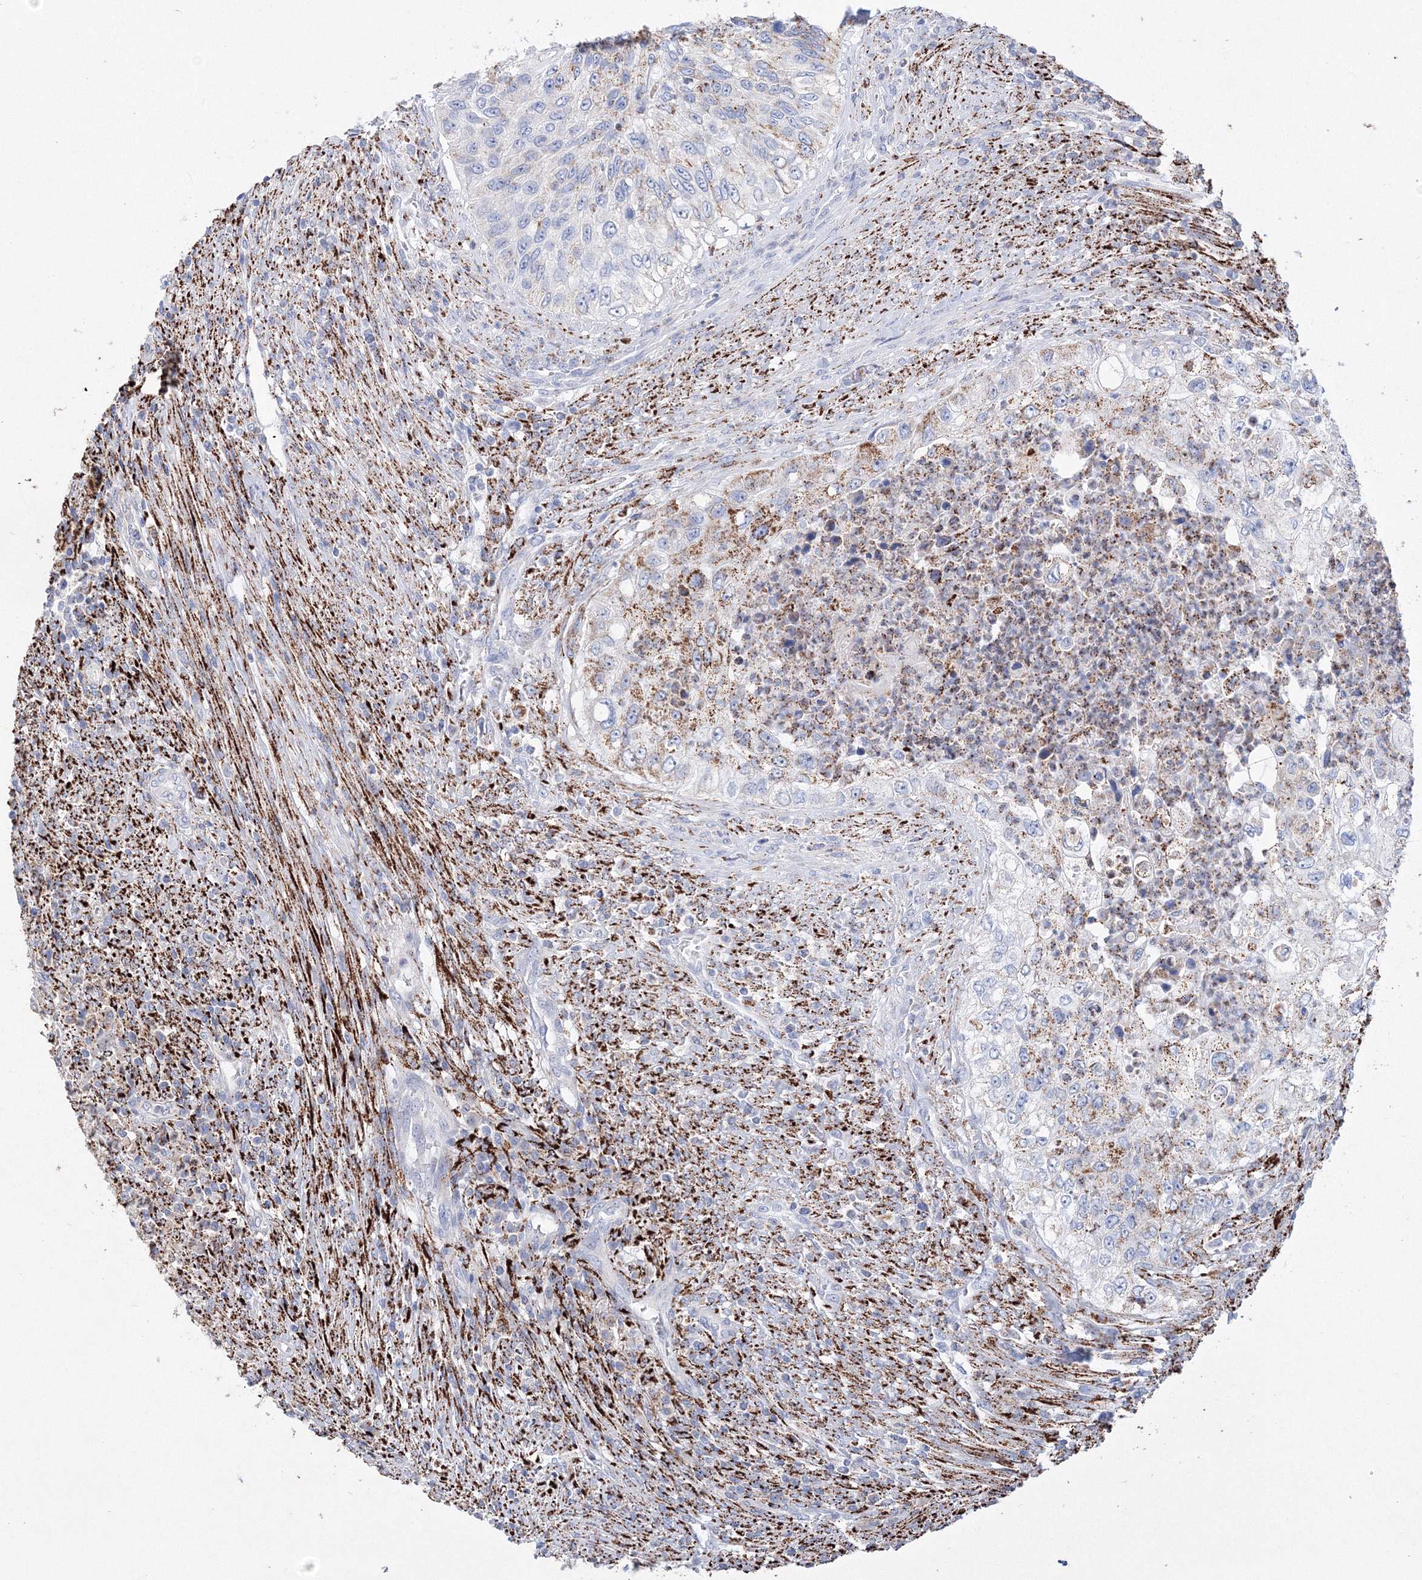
{"staining": {"intensity": "moderate", "quantity": "<25%", "location": "cytoplasmic/membranous"}, "tissue": "urothelial cancer", "cell_type": "Tumor cells", "image_type": "cancer", "snomed": [{"axis": "morphology", "description": "Urothelial carcinoma, High grade"}, {"axis": "topography", "description": "Urinary bladder"}], "caption": "Urothelial cancer stained for a protein (brown) displays moderate cytoplasmic/membranous positive positivity in approximately <25% of tumor cells.", "gene": "MERTK", "patient": {"sex": "female", "age": 60}}